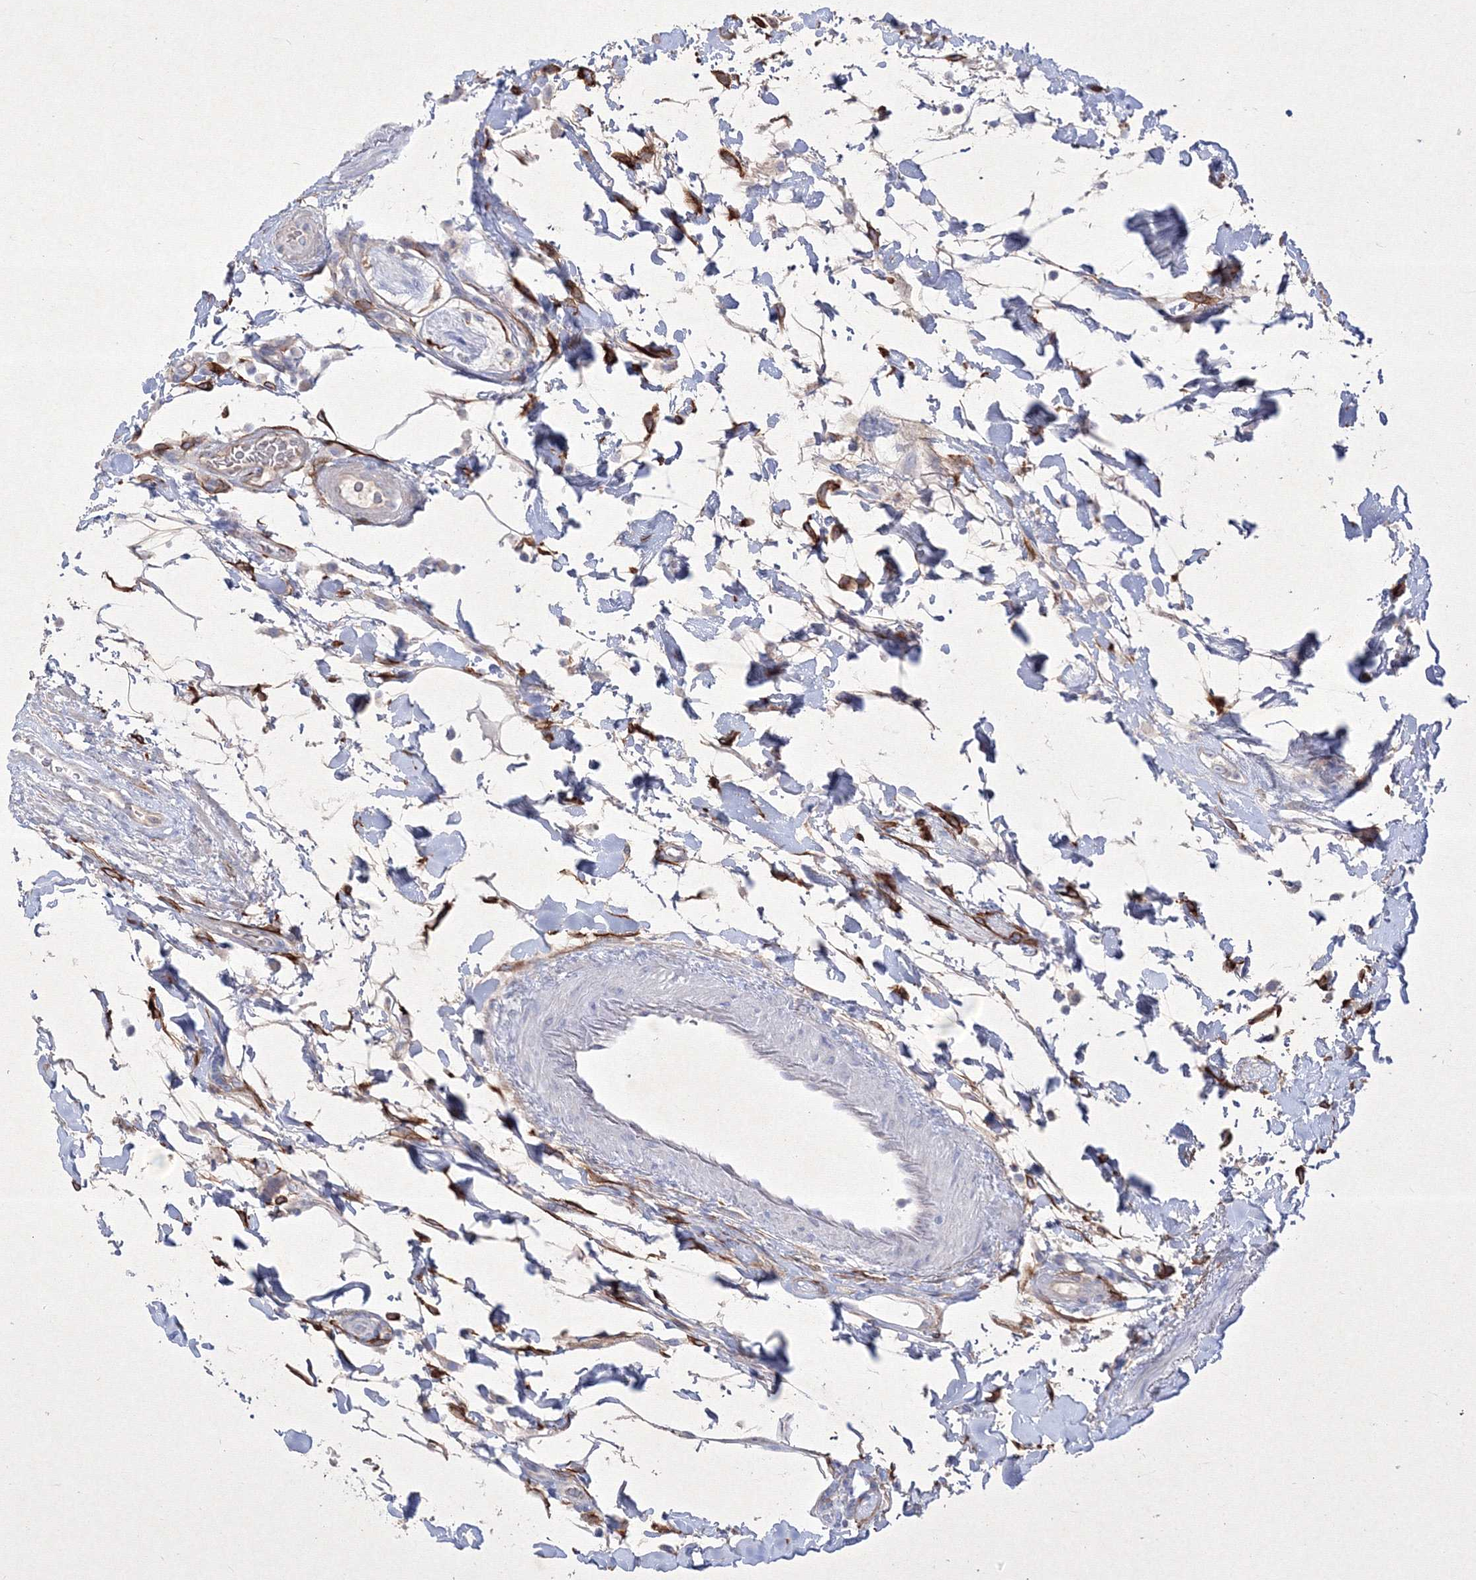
{"staining": {"intensity": "moderate", "quantity": ">75%", "location": "cytoplasmic/membranous"}, "tissue": "colon", "cell_type": "Endothelial cells", "image_type": "normal", "snomed": [{"axis": "morphology", "description": "Normal tissue, NOS"}, {"axis": "topography", "description": "Colon"}], "caption": "Endothelial cells exhibit moderate cytoplasmic/membranous staining in about >75% of cells in benign colon. (DAB IHC with brightfield microscopy, high magnification).", "gene": "TMEM139", "patient": {"sex": "female", "age": 79}}